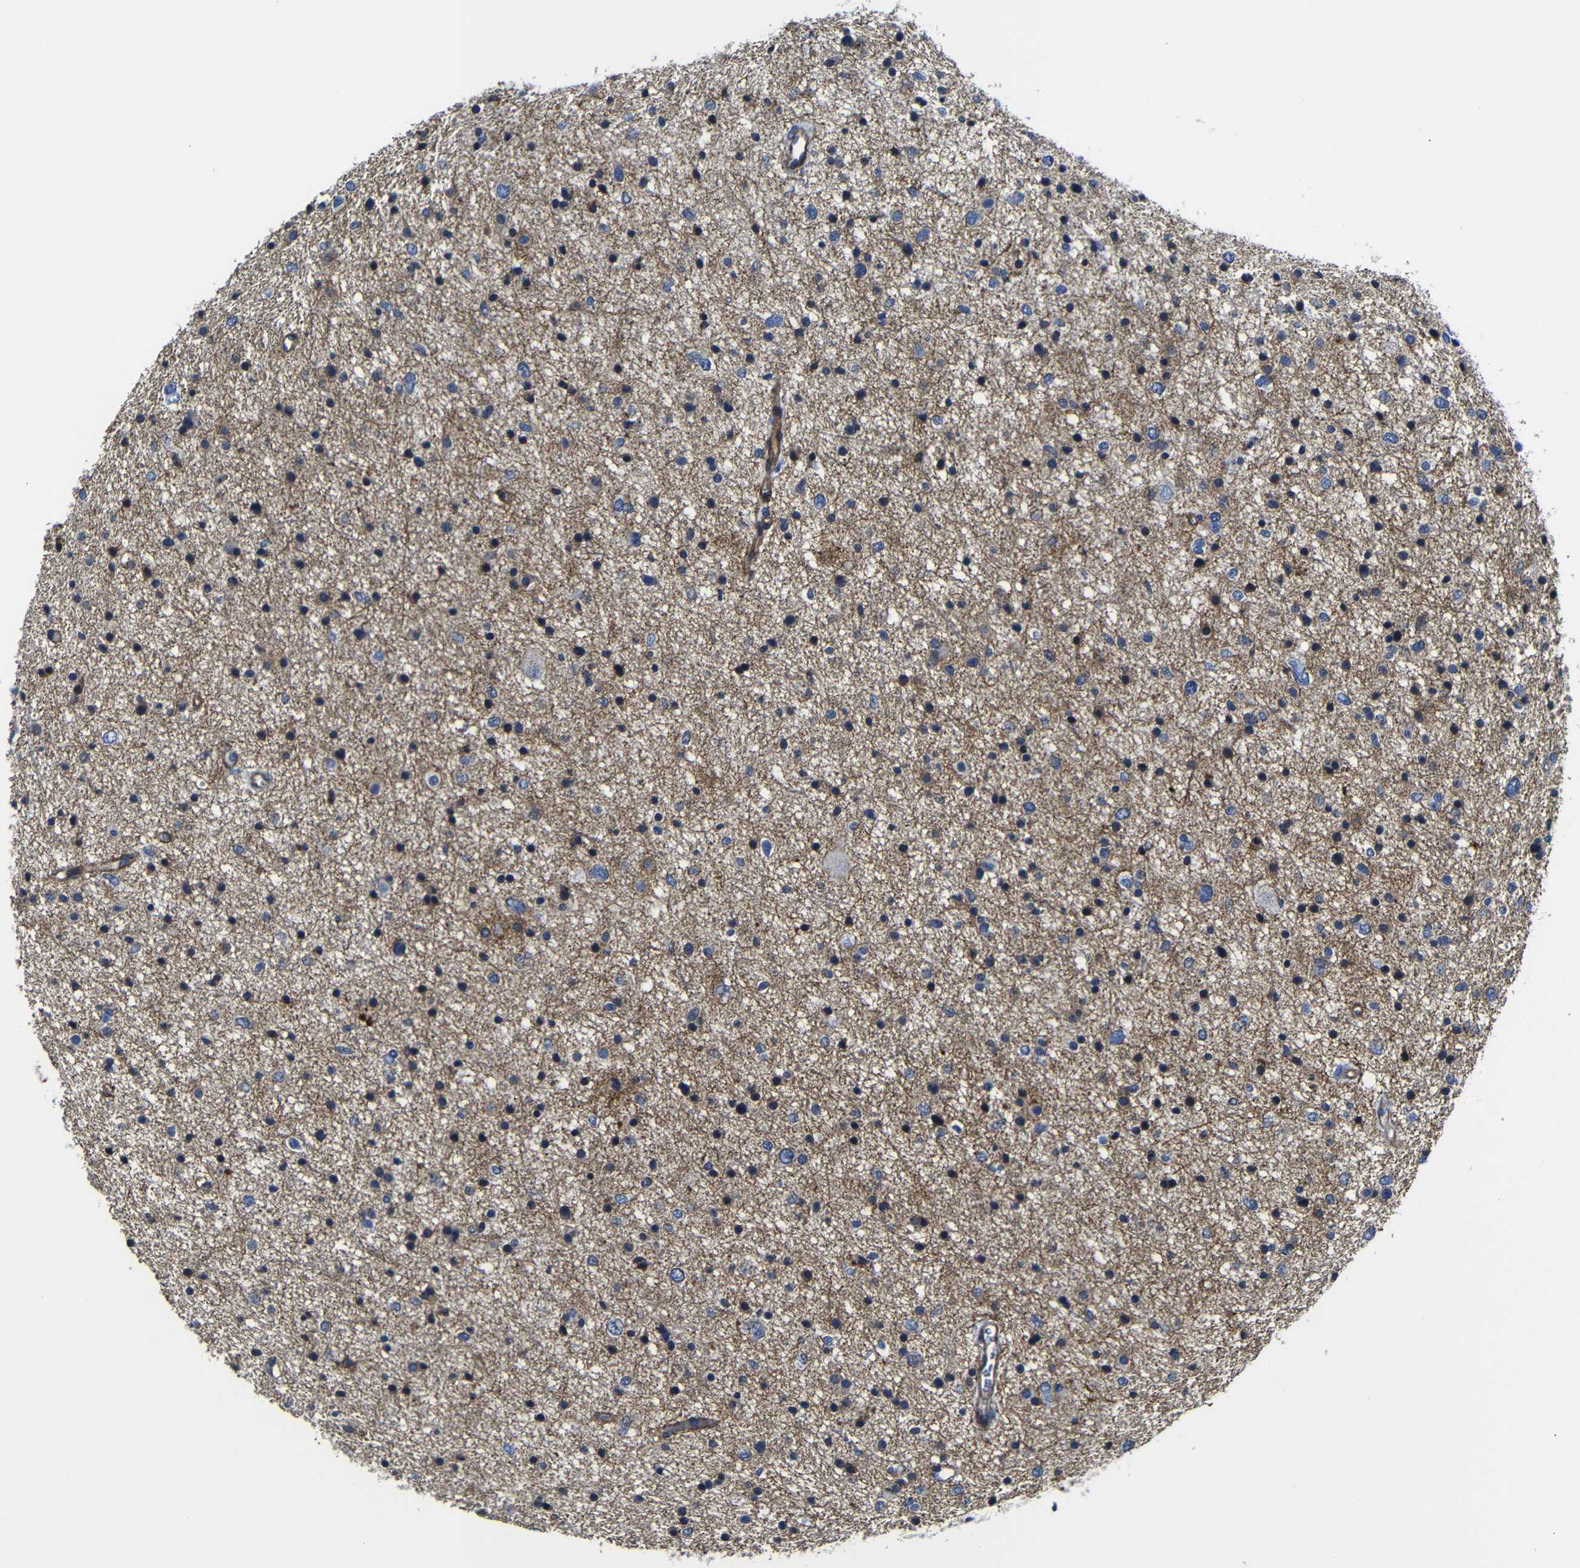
{"staining": {"intensity": "moderate", "quantity": "25%-75%", "location": "cytoplasmic/membranous"}, "tissue": "glioma", "cell_type": "Tumor cells", "image_type": "cancer", "snomed": [{"axis": "morphology", "description": "Glioma, malignant, Low grade"}, {"axis": "topography", "description": "Brain"}], "caption": "Glioma stained with immunohistochemistry (IHC) exhibits moderate cytoplasmic/membranous positivity in approximately 25%-75% of tumor cells.", "gene": "AFDN", "patient": {"sex": "female", "age": 37}}